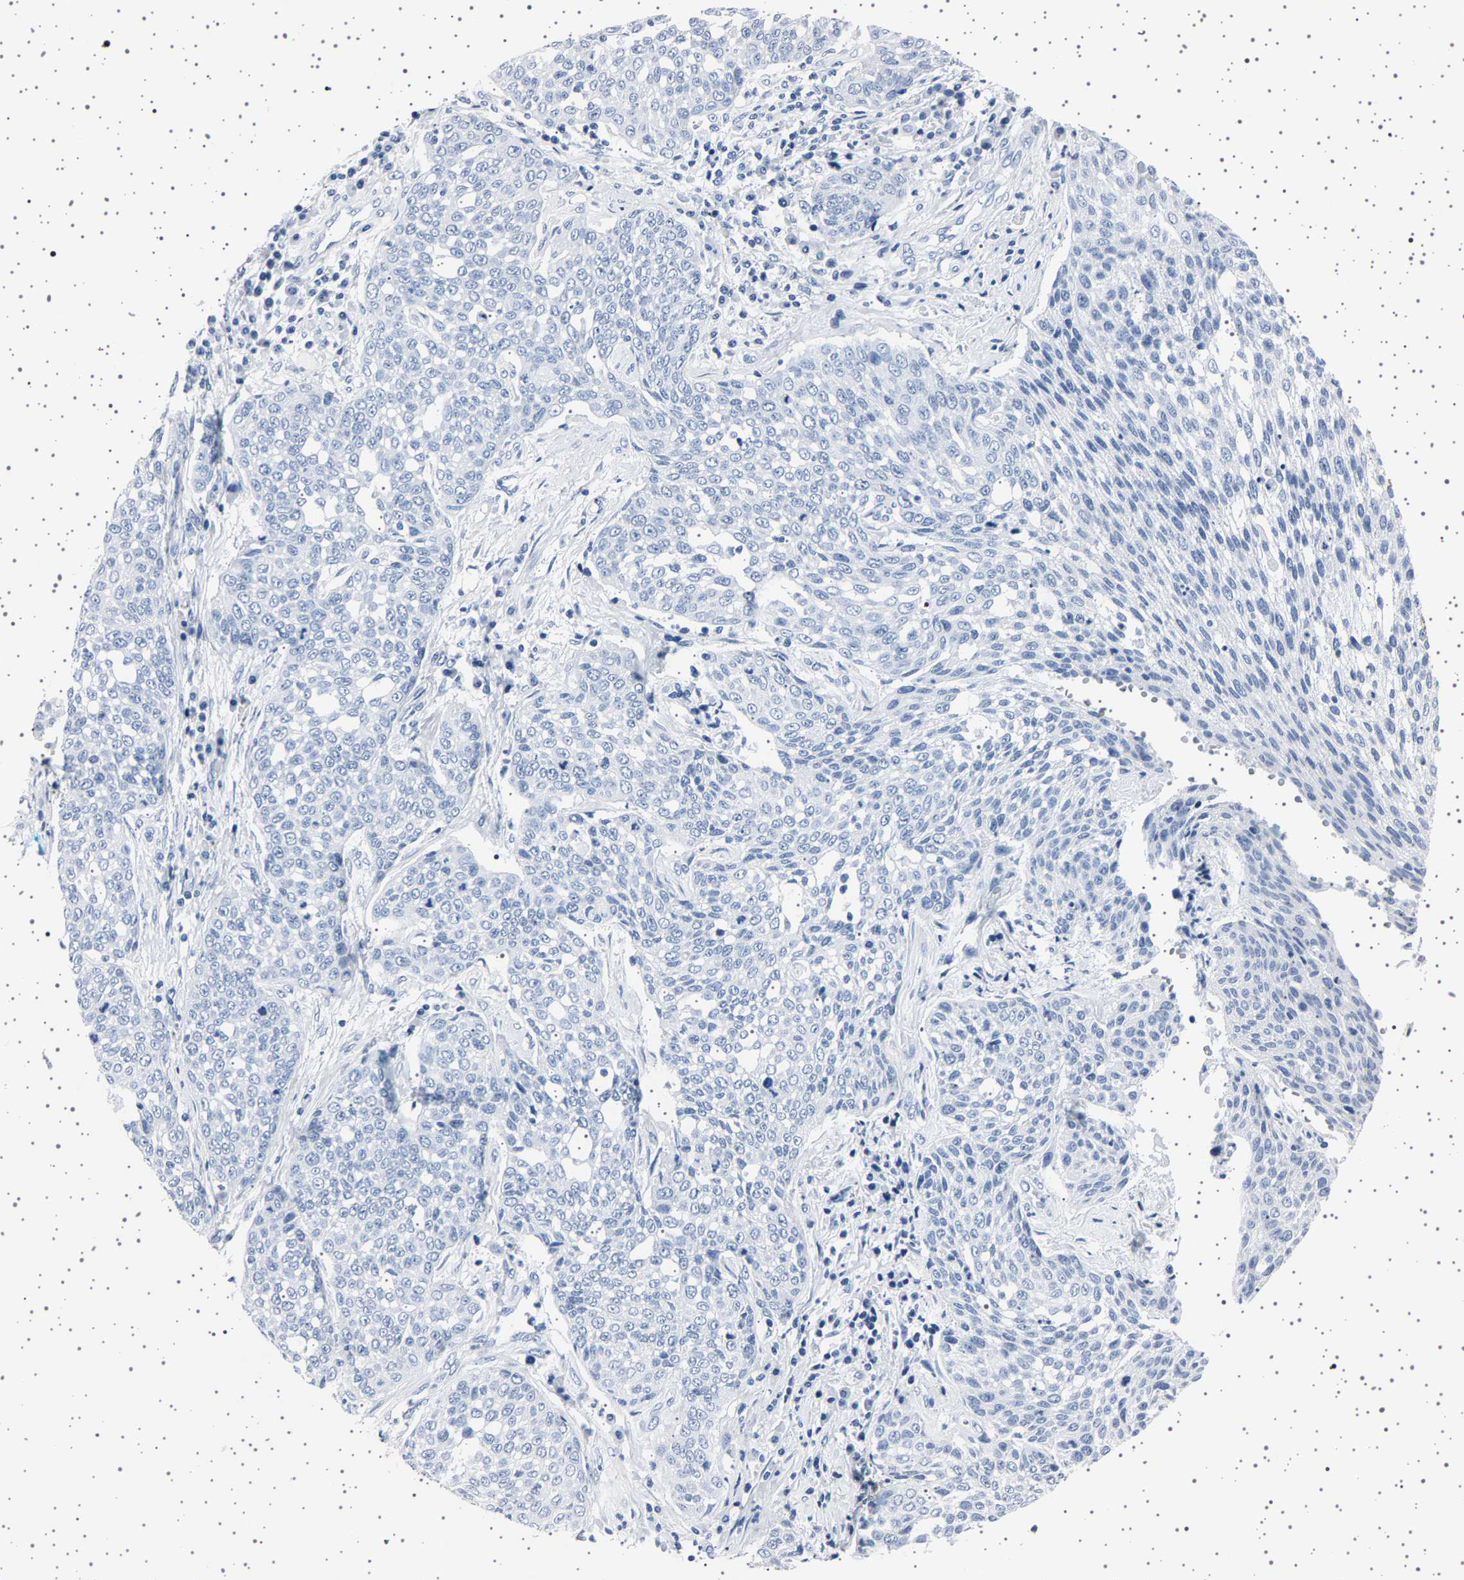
{"staining": {"intensity": "negative", "quantity": "none", "location": "none"}, "tissue": "cervical cancer", "cell_type": "Tumor cells", "image_type": "cancer", "snomed": [{"axis": "morphology", "description": "Squamous cell carcinoma, NOS"}, {"axis": "topography", "description": "Cervix"}], "caption": "High power microscopy photomicrograph of an immunohistochemistry image of squamous cell carcinoma (cervical), revealing no significant positivity in tumor cells.", "gene": "TFF3", "patient": {"sex": "female", "age": 34}}